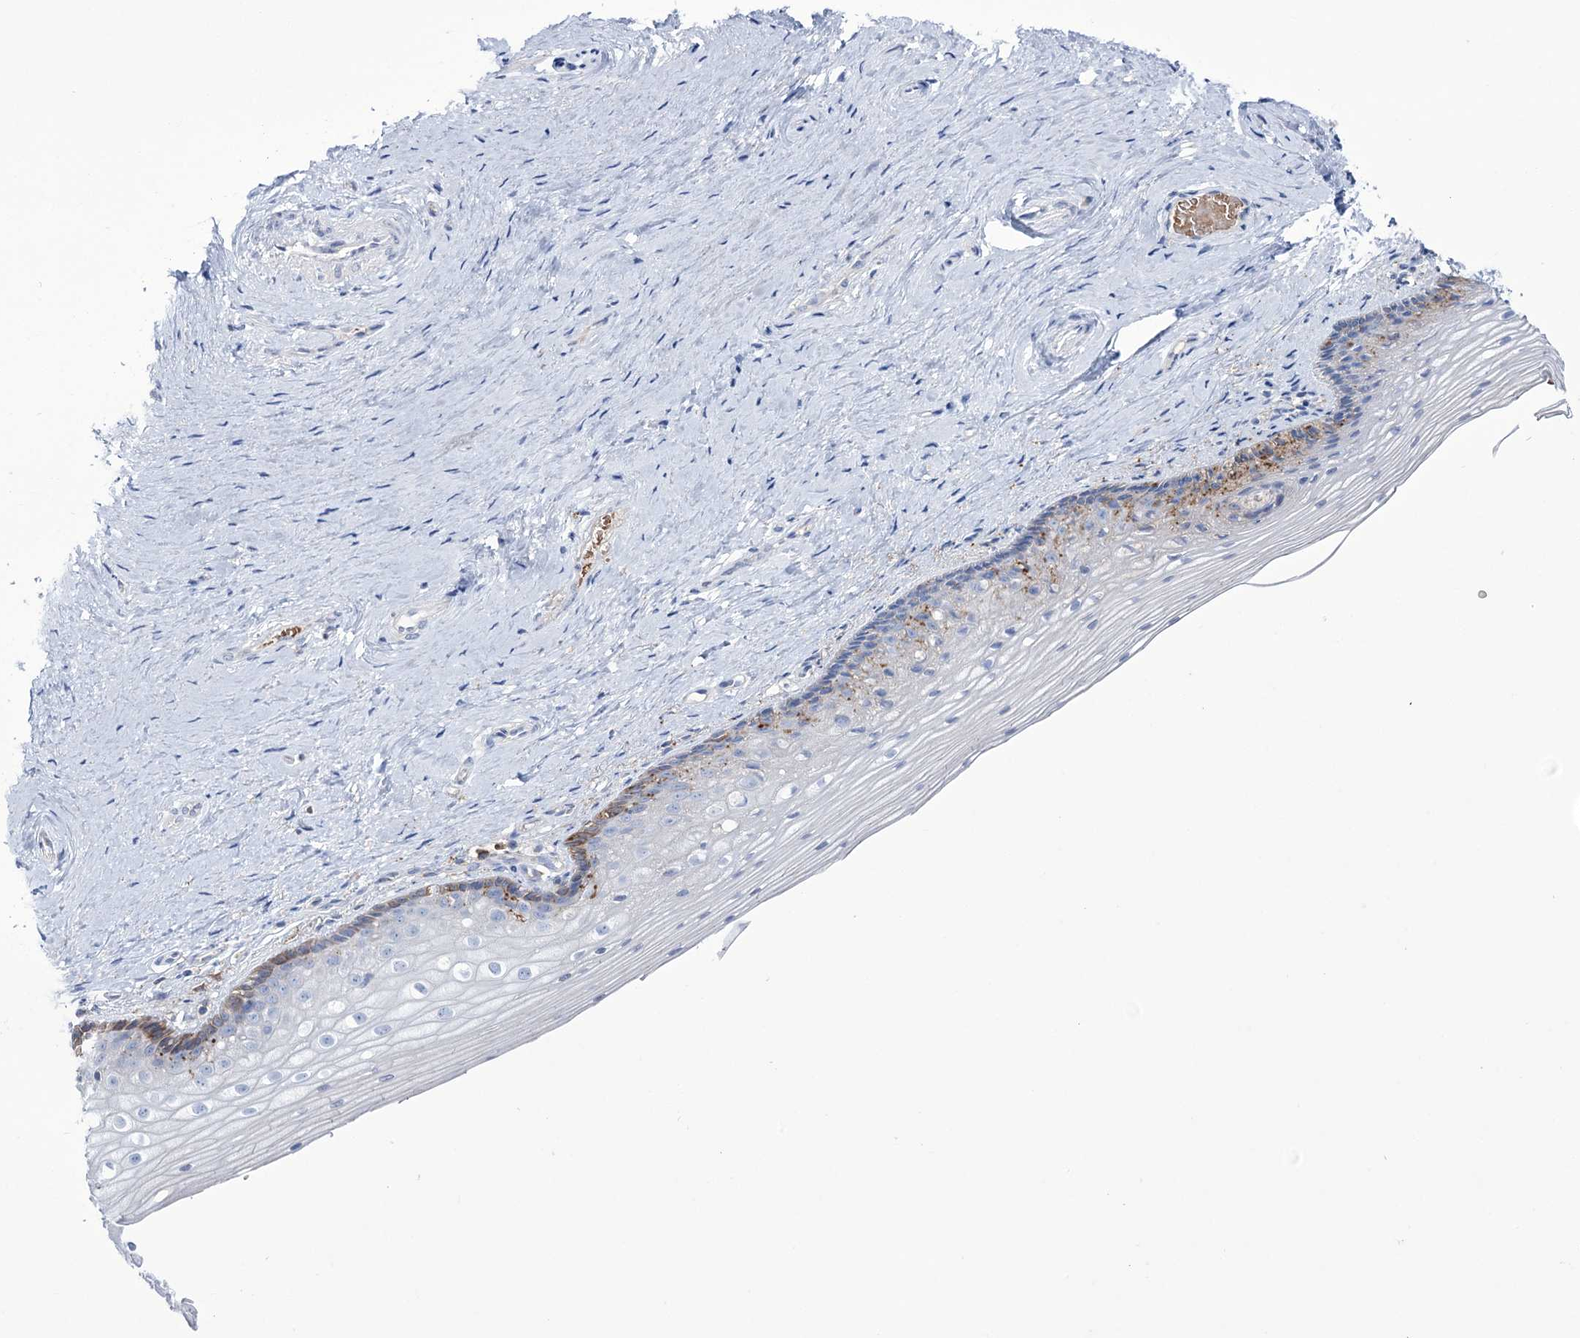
{"staining": {"intensity": "strong", "quantity": "<25%", "location": "cytoplasmic/membranous"}, "tissue": "vagina", "cell_type": "Squamous epithelial cells", "image_type": "normal", "snomed": [{"axis": "morphology", "description": "Normal tissue, NOS"}, {"axis": "topography", "description": "Vagina"}], "caption": "Strong cytoplasmic/membranous positivity for a protein is appreciated in about <25% of squamous epithelial cells of benign vagina using immunohistochemistry.", "gene": "ZNF622", "patient": {"sex": "female", "age": 46}}